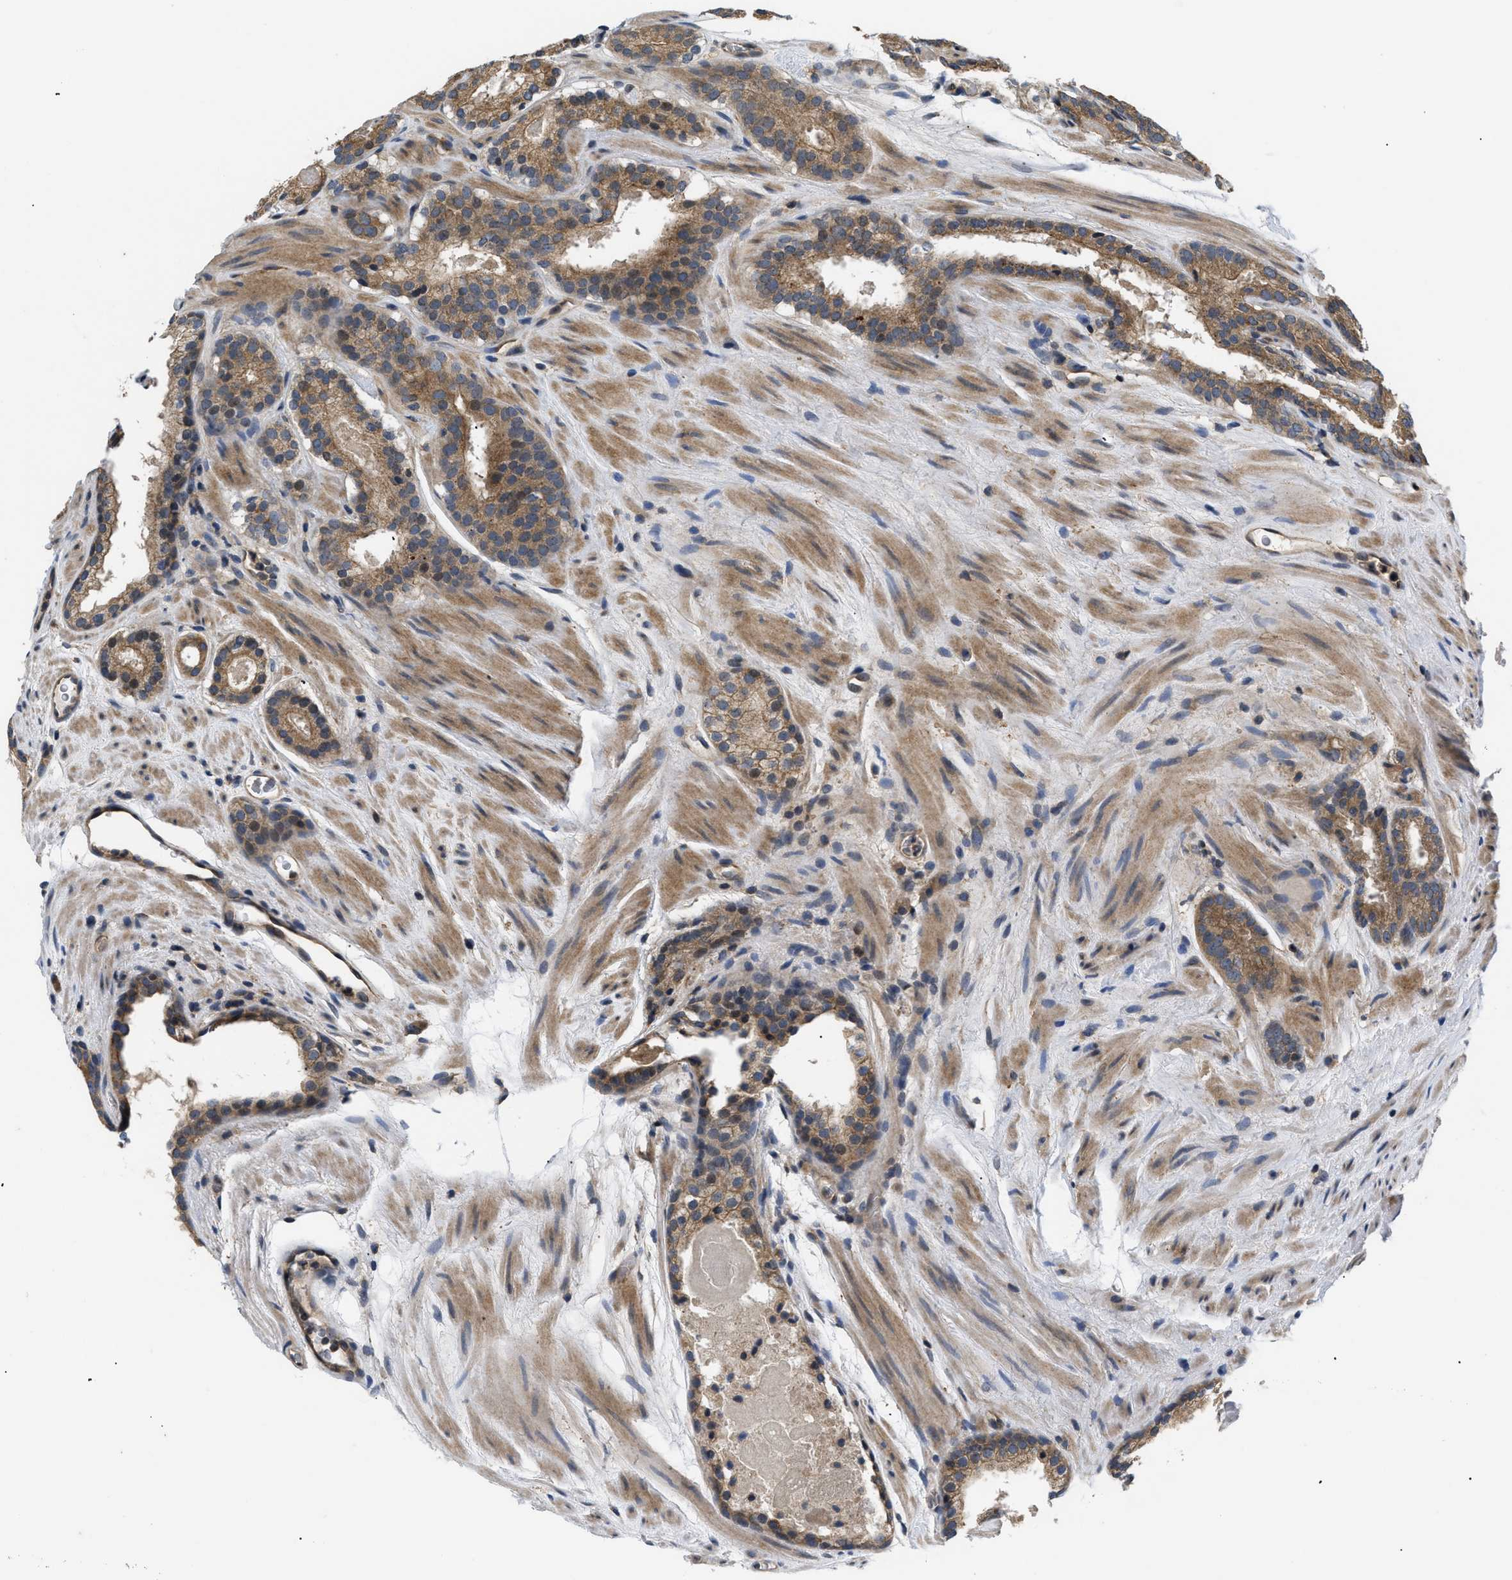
{"staining": {"intensity": "moderate", "quantity": ">75%", "location": "cytoplasmic/membranous"}, "tissue": "prostate cancer", "cell_type": "Tumor cells", "image_type": "cancer", "snomed": [{"axis": "morphology", "description": "Adenocarcinoma, Low grade"}, {"axis": "topography", "description": "Prostate"}], "caption": "Prostate cancer stained with DAB IHC exhibits medium levels of moderate cytoplasmic/membranous positivity in about >75% of tumor cells. (DAB IHC, brown staining for protein, blue staining for nuclei).", "gene": "HMGCR", "patient": {"sex": "male", "age": 69}}